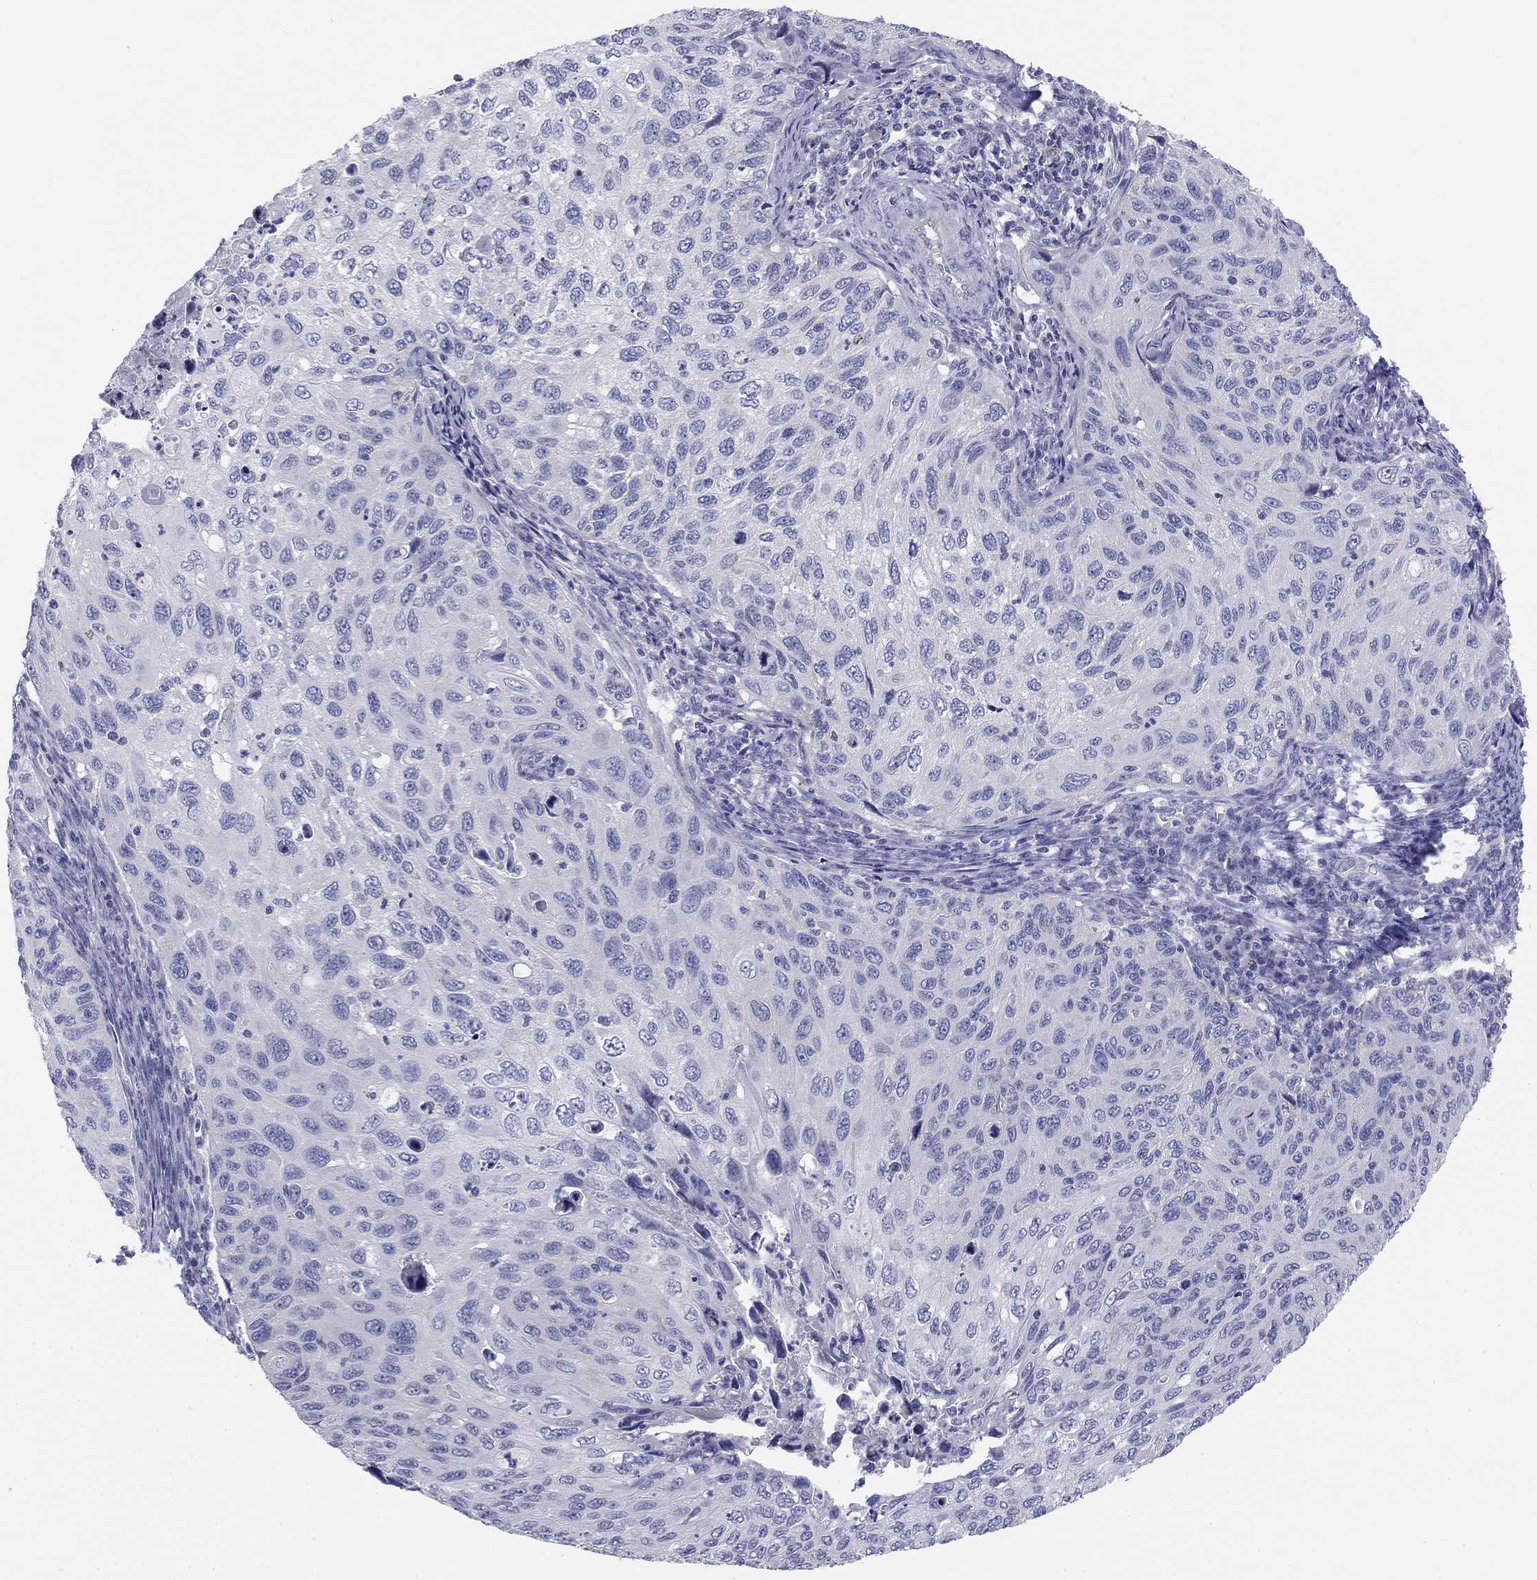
{"staining": {"intensity": "negative", "quantity": "none", "location": "none"}, "tissue": "cervical cancer", "cell_type": "Tumor cells", "image_type": "cancer", "snomed": [{"axis": "morphology", "description": "Squamous cell carcinoma, NOS"}, {"axis": "topography", "description": "Cervix"}], "caption": "Immunohistochemistry photomicrograph of cervical cancer stained for a protein (brown), which exhibits no staining in tumor cells.", "gene": "SEPTIN3", "patient": {"sex": "female", "age": 70}}